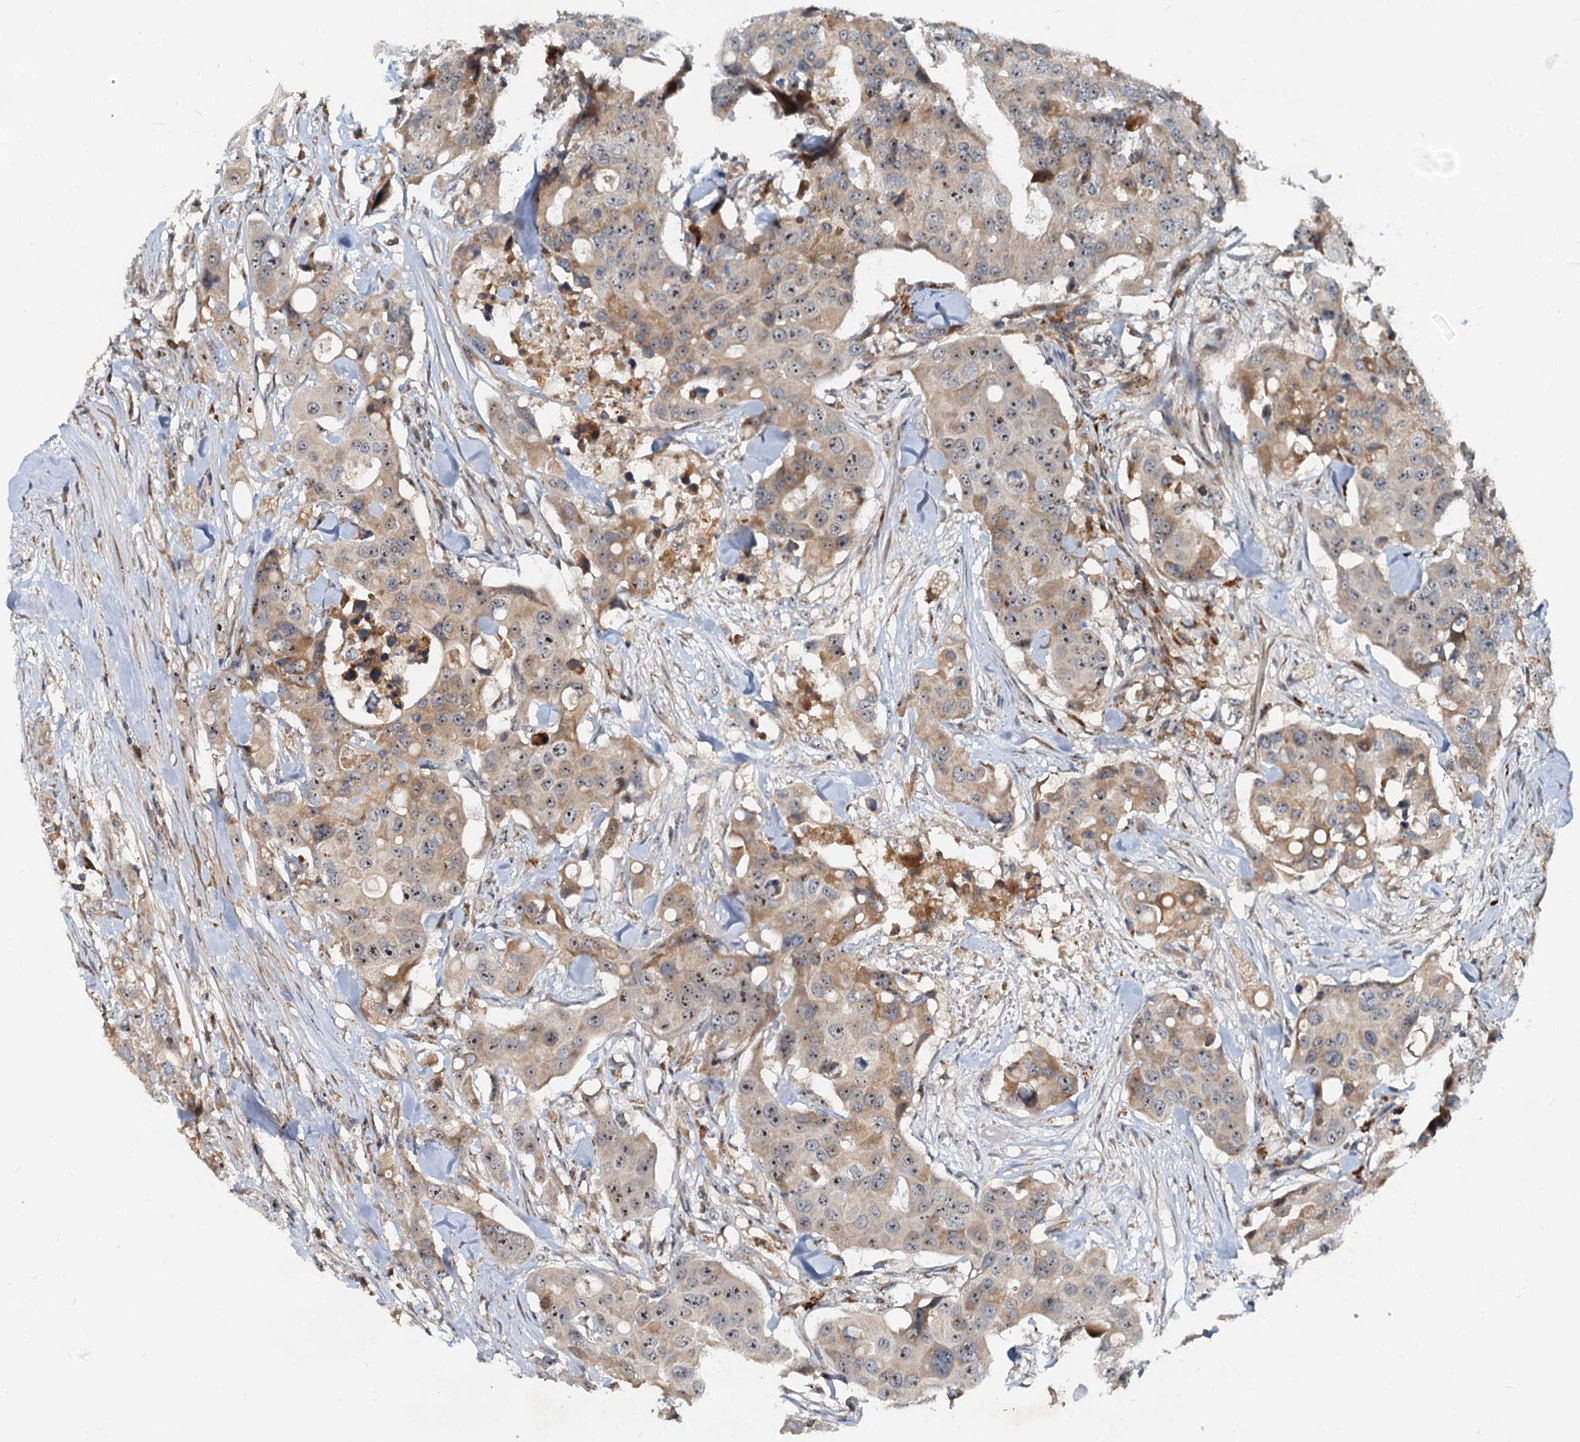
{"staining": {"intensity": "moderate", "quantity": "<25%", "location": "cytoplasmic/membranous"}, "tissue": "colorectal cancer", "cell_type": "Tumor cells", "image_type": "cancer", "snomed": [{"axis": "morphology", "description": "Adenocarcinoma, NOS"}, {"axis": "topography", "description": "Colon"}], "caption": "The photomicrograph displays immunohistochemical staining of colorectal cancer (adenocarcinoma). There is moderate cytoplasmic/membranous staining is appreciated in approximately <25% of tumor cells.", "gene": "RGS7BP", "patient": {"sex": "male", "age": 77}}